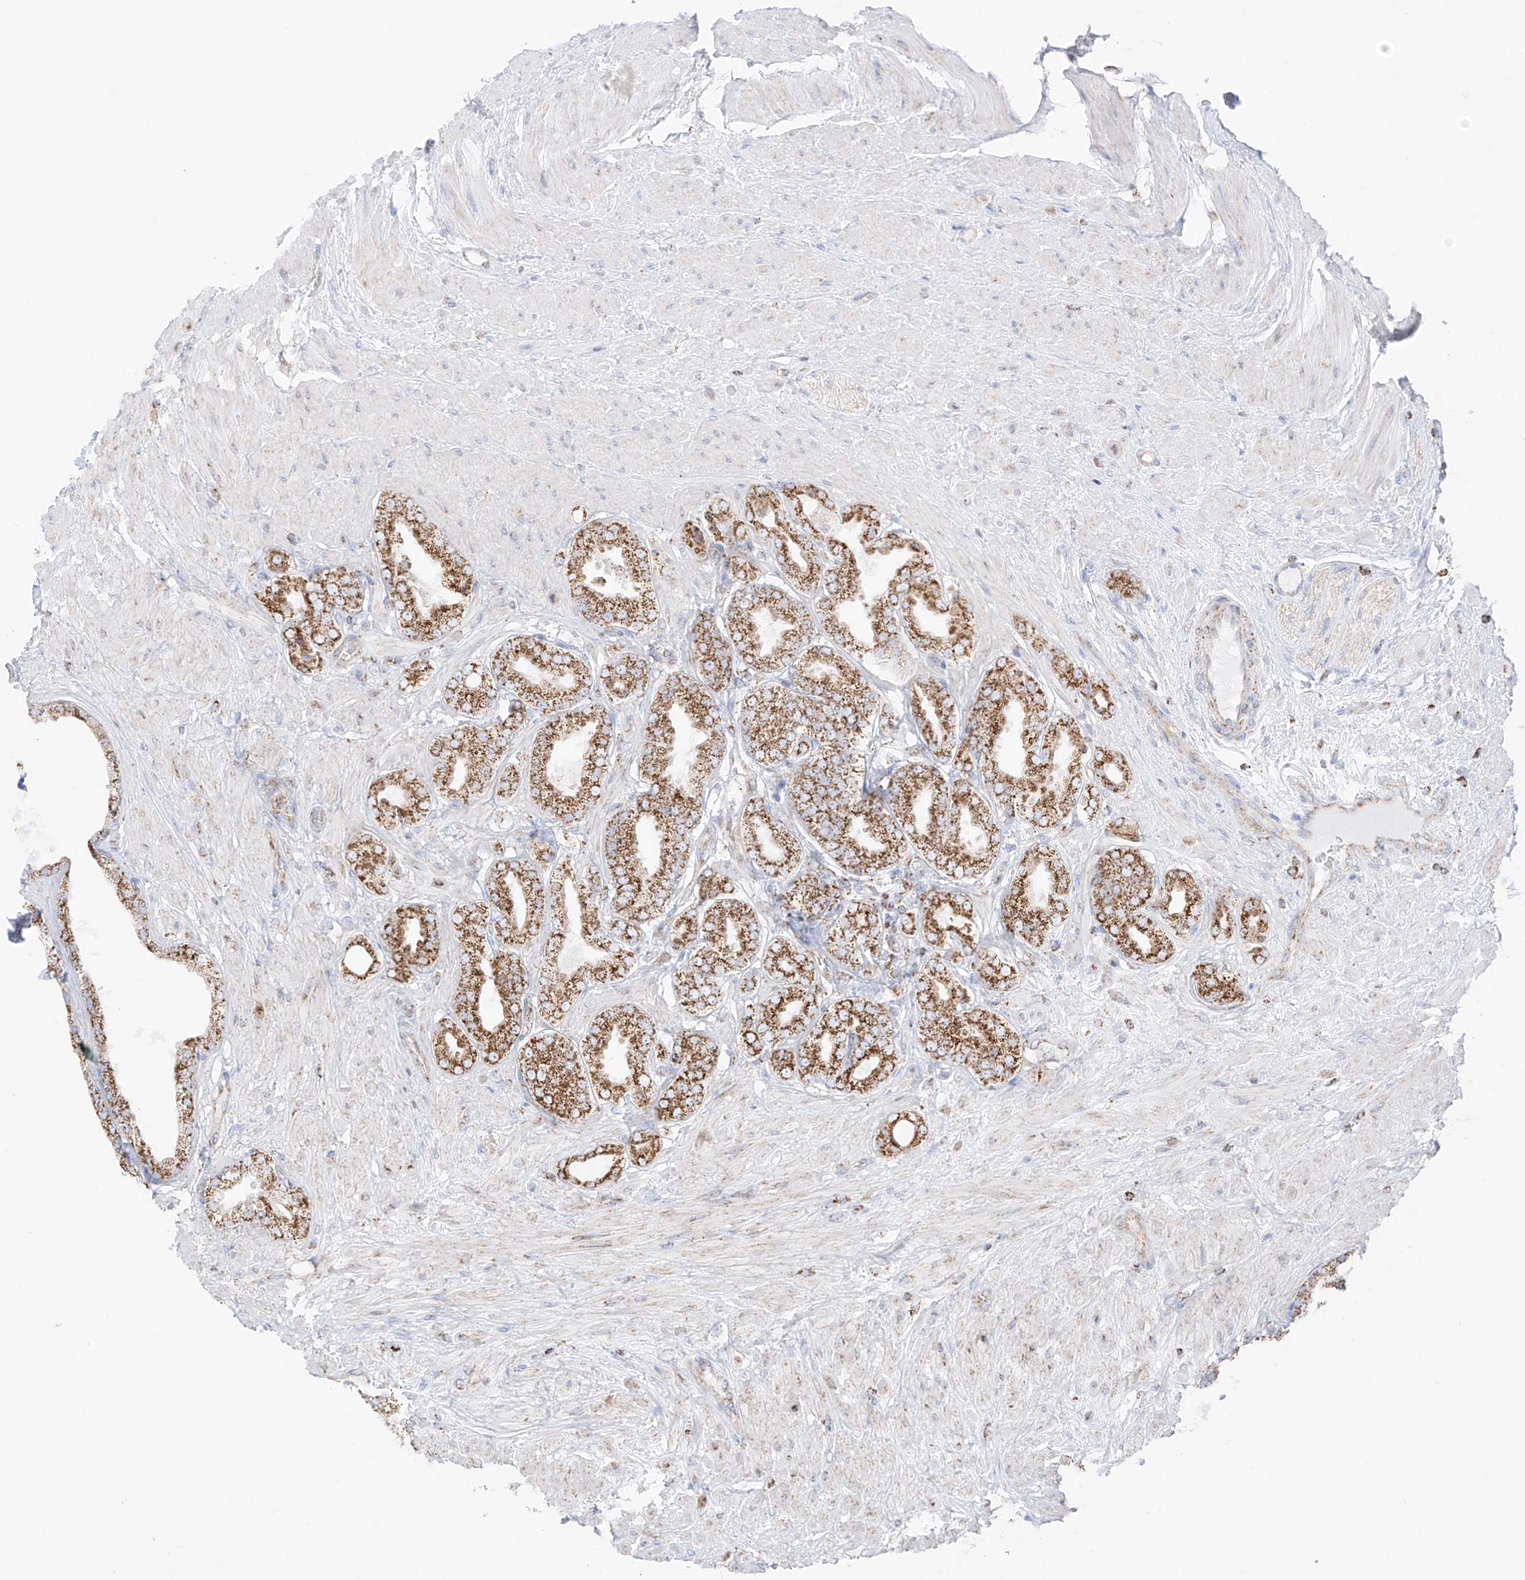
{"staining": {"intensity": "moderate", "quantity": ">75%", "location": "cytoplasmic/membranous"}, "tissue": "prostate cancer", "cell_type": "Tumor cells", "image_type": "cancer", "snomed": [{"axis": "morphology", "description": "Adenocarcinoma, Low grade"}, {"axis": "topography", "description": "Prostate"}], "caption": "Immunohistochemical staining of human prostate cancer (adenocarcinoma (low-grade)) displays medium levels of moderate cytoplasmic/membranous protein staining in approximately >75% of tumor cells. Immunohistochemistry (ihc) stains the protein in brown and the nuclei are stained blue.", "gene": "XKR3", "patient": {"sex": "male", "age": 63}}